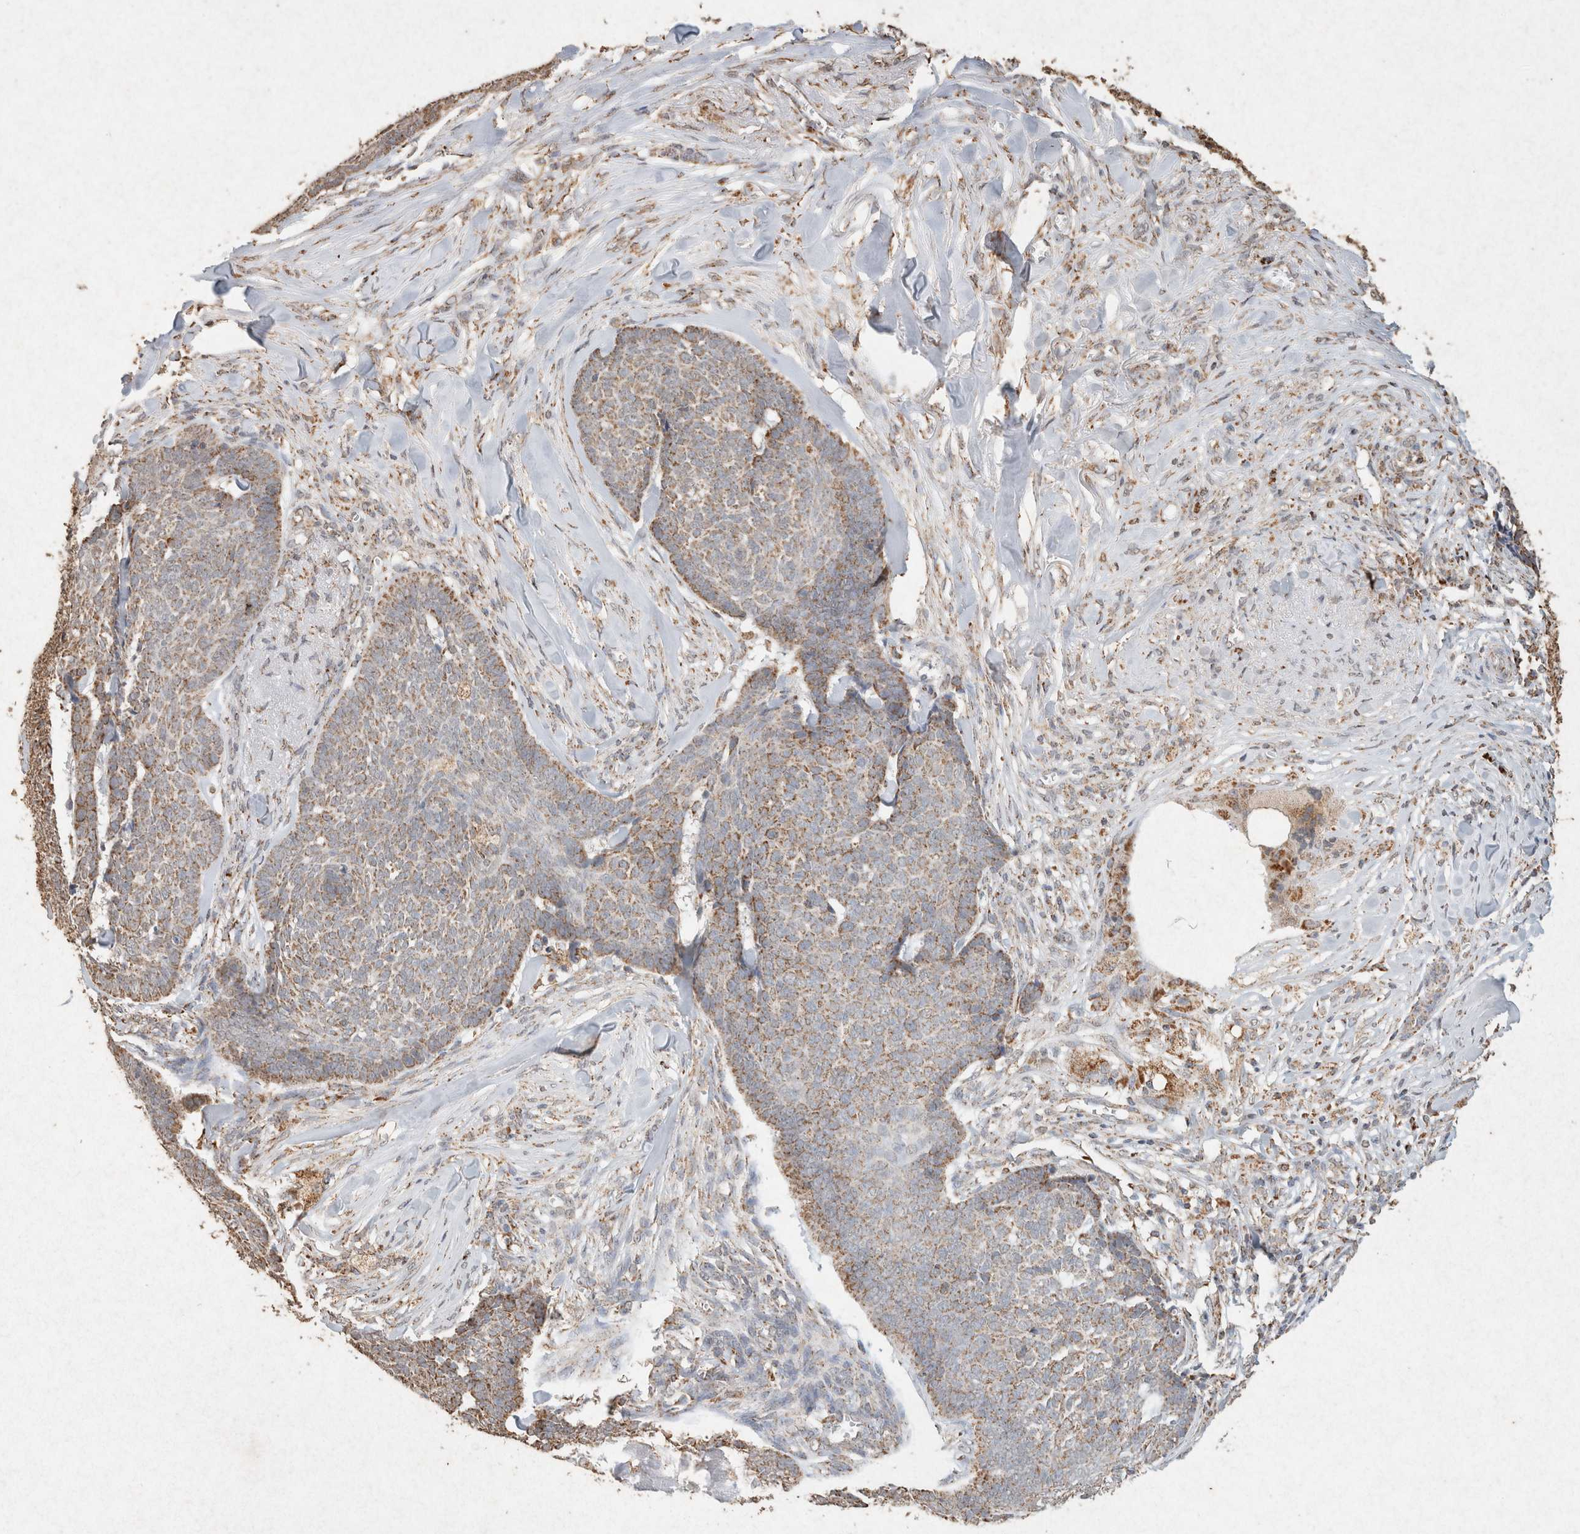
{"staining": {"intensity": "moderate", "quantity": "25%-75%", "location": "cytoplasmic/membranous"}, "tissue": "skin cancer", "cell_type": "Tumor cells", "image_type": "cancer", "snomed": [{"axis": "morphology", "description": "Basal cell carcinoma"}, {"axis": "topography", "description": "Skin"}], "caption": "Immunohistochemical staining of skin cancer (basal cell carcinoma) reveals moderate cytoplasmic/membranous protein positivity in approximately 25%-75% of tumor cells. Using DAB (brown) and hematoxylin (blue) stains, captured at high magnification using brightfield microscopy.", "gene": "SDC2", "patient": {"sex": "male", "age": 84}}